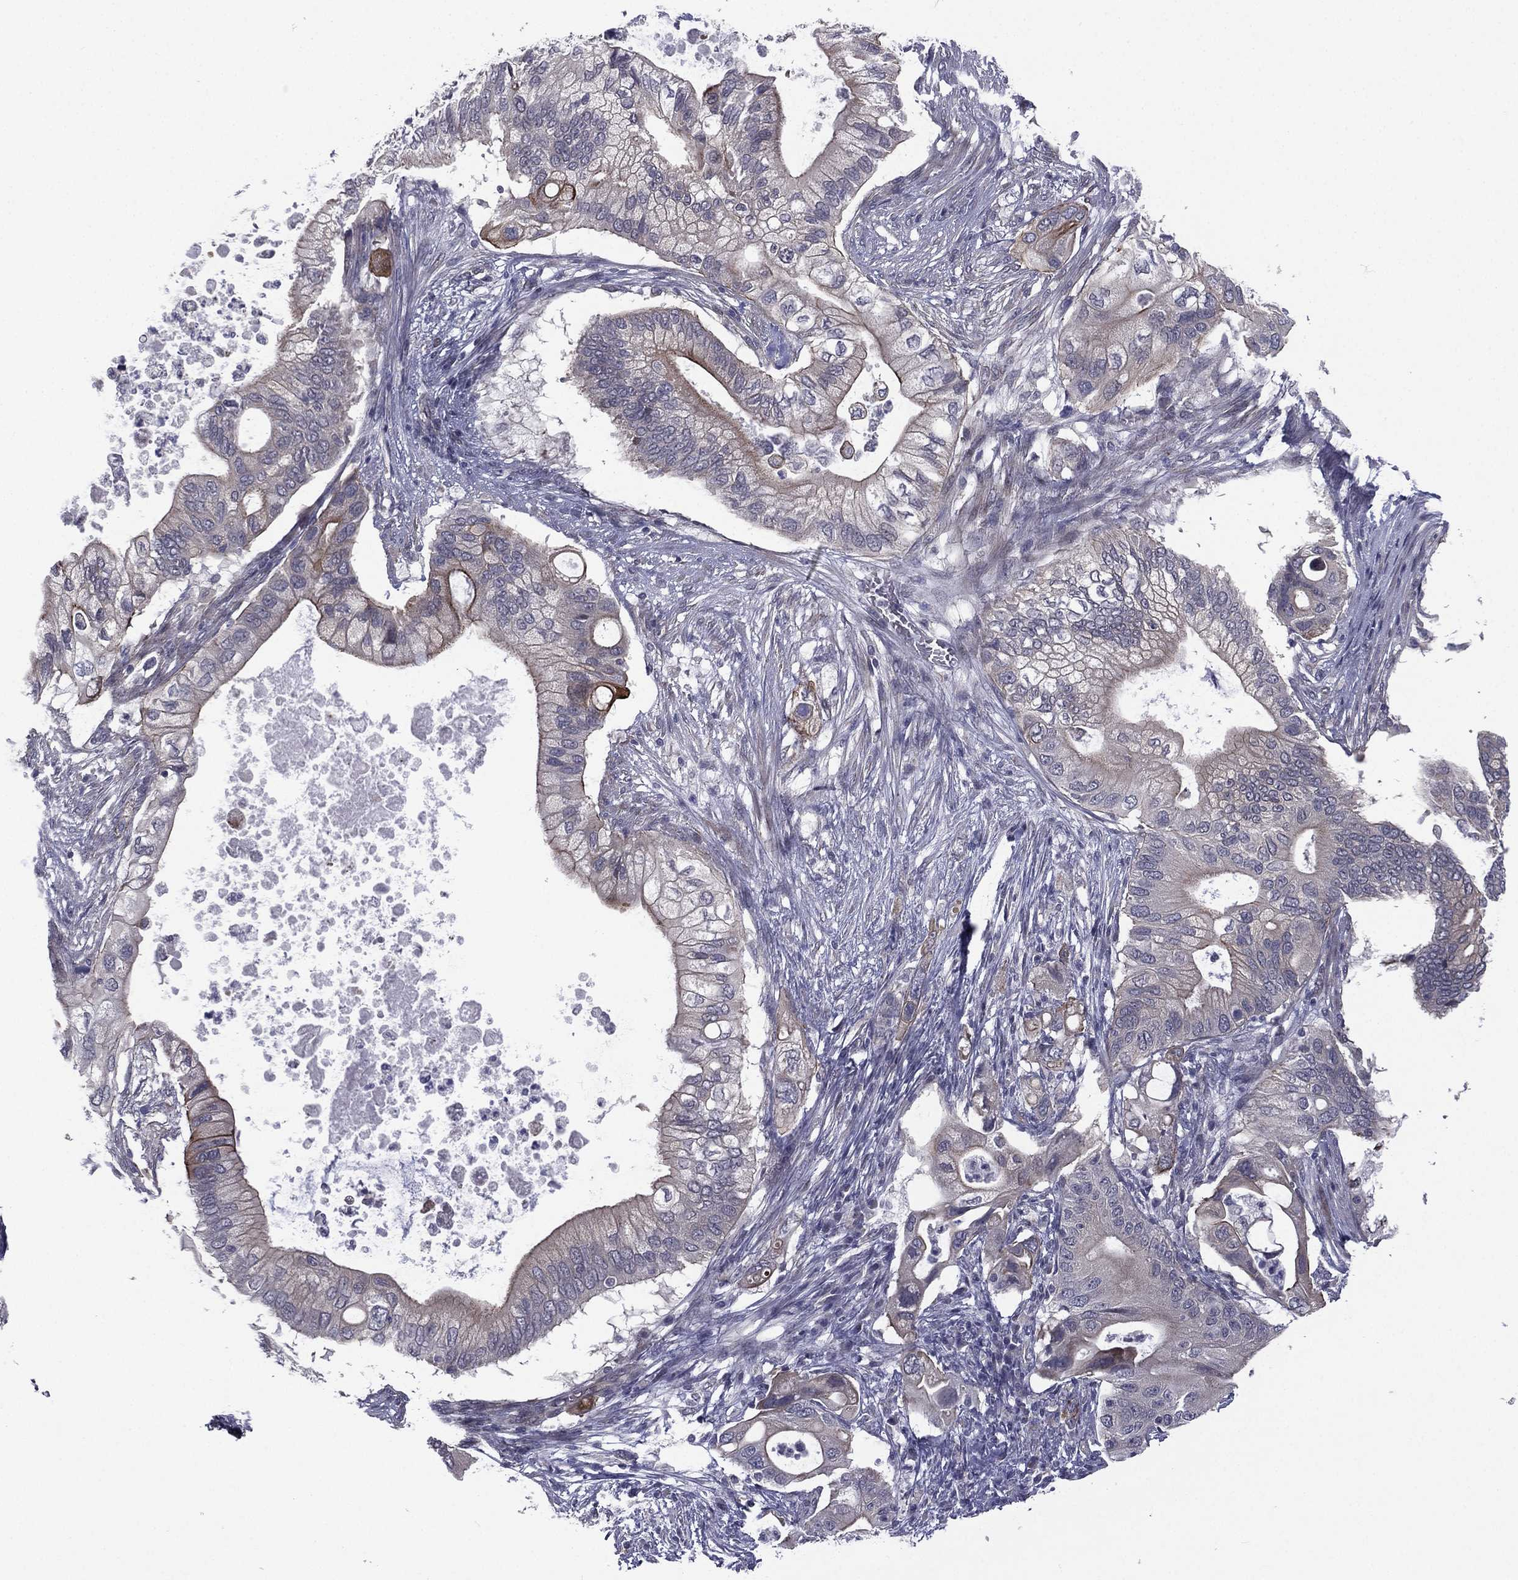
{"staining": {"intensity": "moderate", "quantity": "<25%", "location": "cytoplasmic/membranous"}, "tissue": "pancreatic cancer", "cell_type": "Tumor cells", "image_type": "cancer", "snomed": [{"axis": "morphology", "description": "Adenocarcinoma, NOS"}, {"axis": "topography", "description": "Pancreas"}], "caption": "A high-resolution micrograph shows IHC staining of pancreatic adenocarcinoma, which reveals moderate cytoplasmic/membranous positivity in about <25% of tumor cells.", "gene": "ACTRT2", "patient": {"sex": "female", "age": 72}}